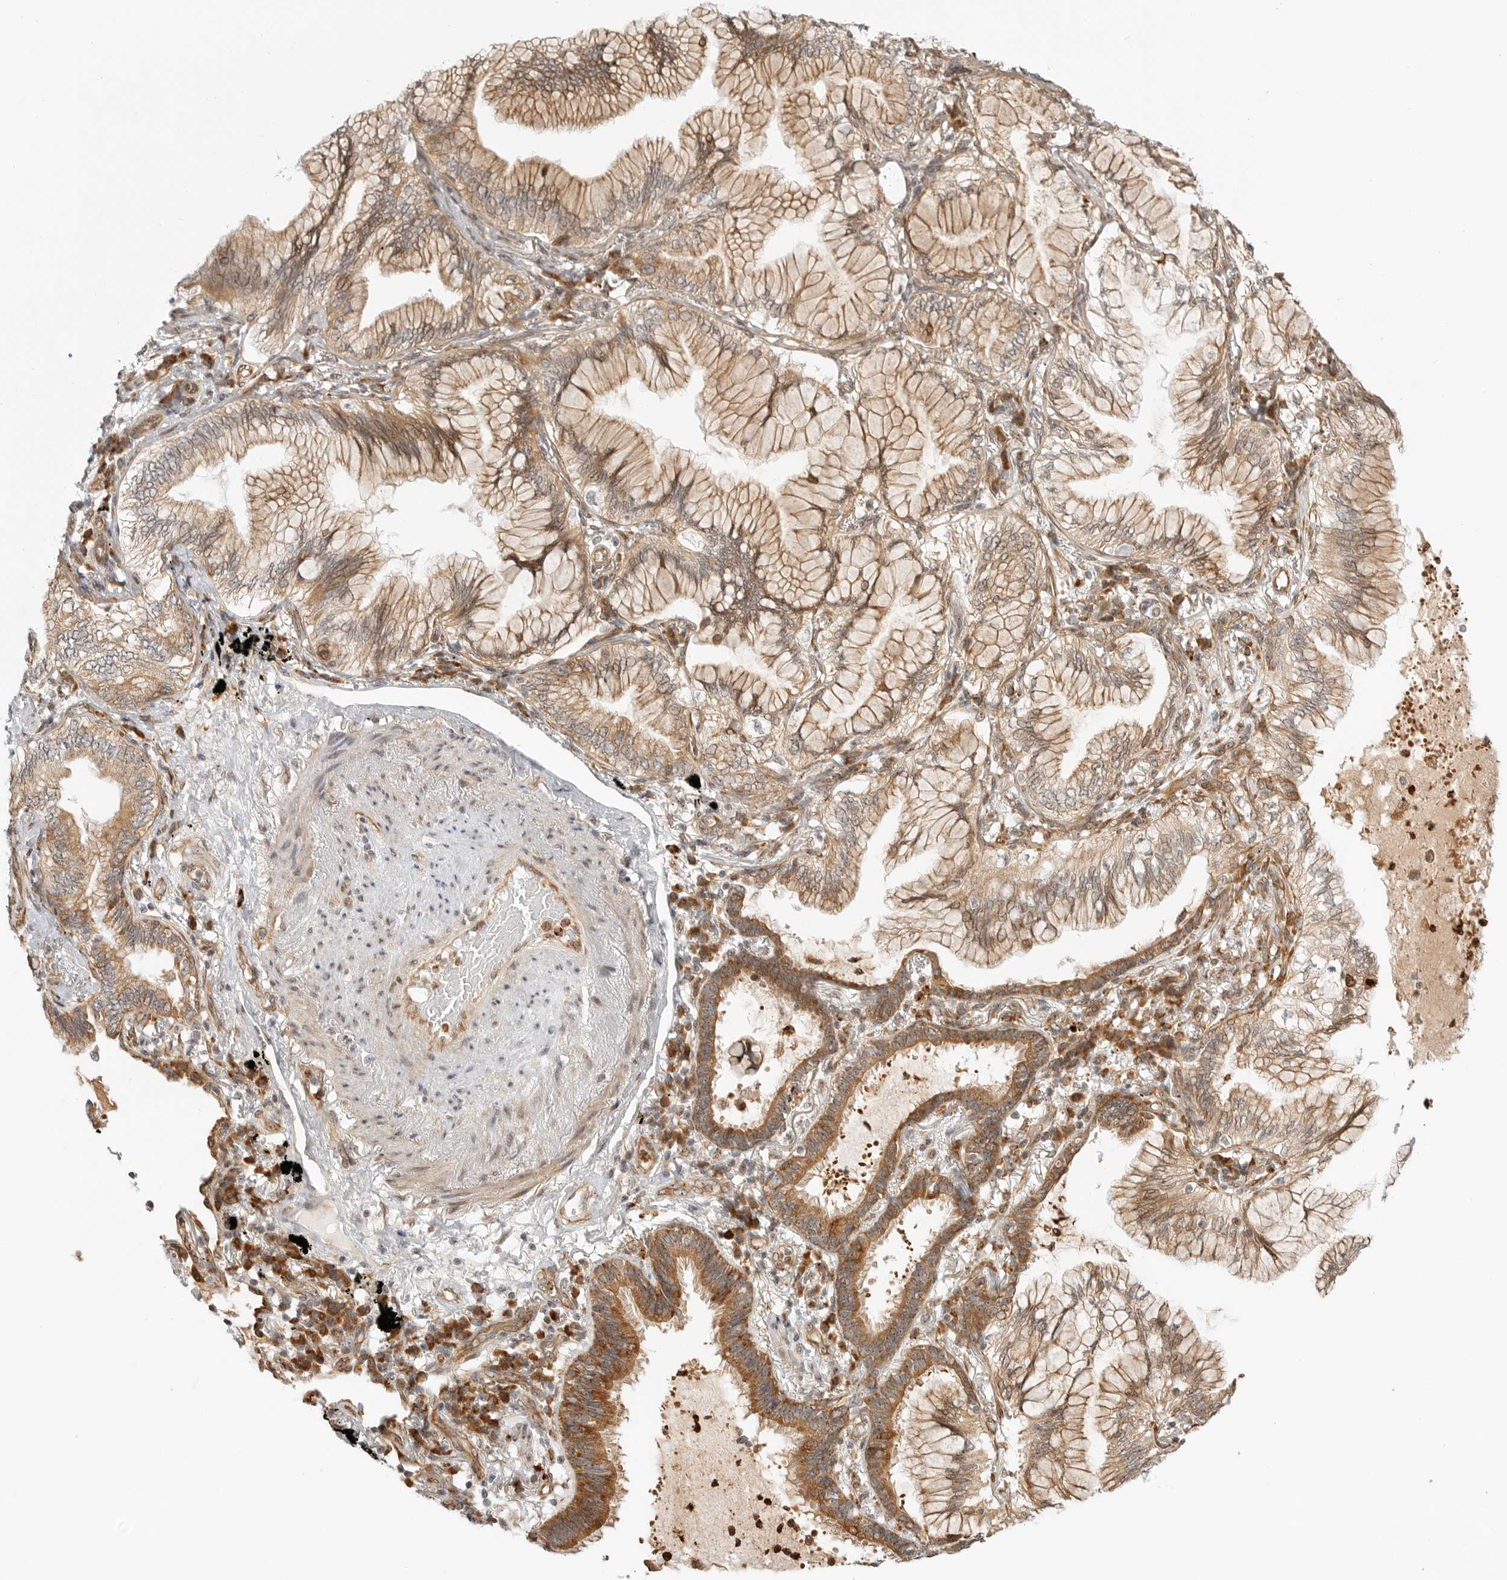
{"staining": {"intensity": "moderate", "quantity": ">75%", "location": "cytoplasmic/membranous"}, "tissue": "lung cancer", "cell_type": "Tumor cells", "image_type": "cancer", "snomed": [{"axis": "morphology", "description": "Adenocarcinoma, NOS"}, {"axis": "topography", "description": "Lung"}], "caption": "Lung adenocarcinoma stained for a protein reveals moderate cytoplasmic/membranous positivity in tumor cells.", "gene": "DSCC1", "patient": {"sex": "female", "age": 70}}